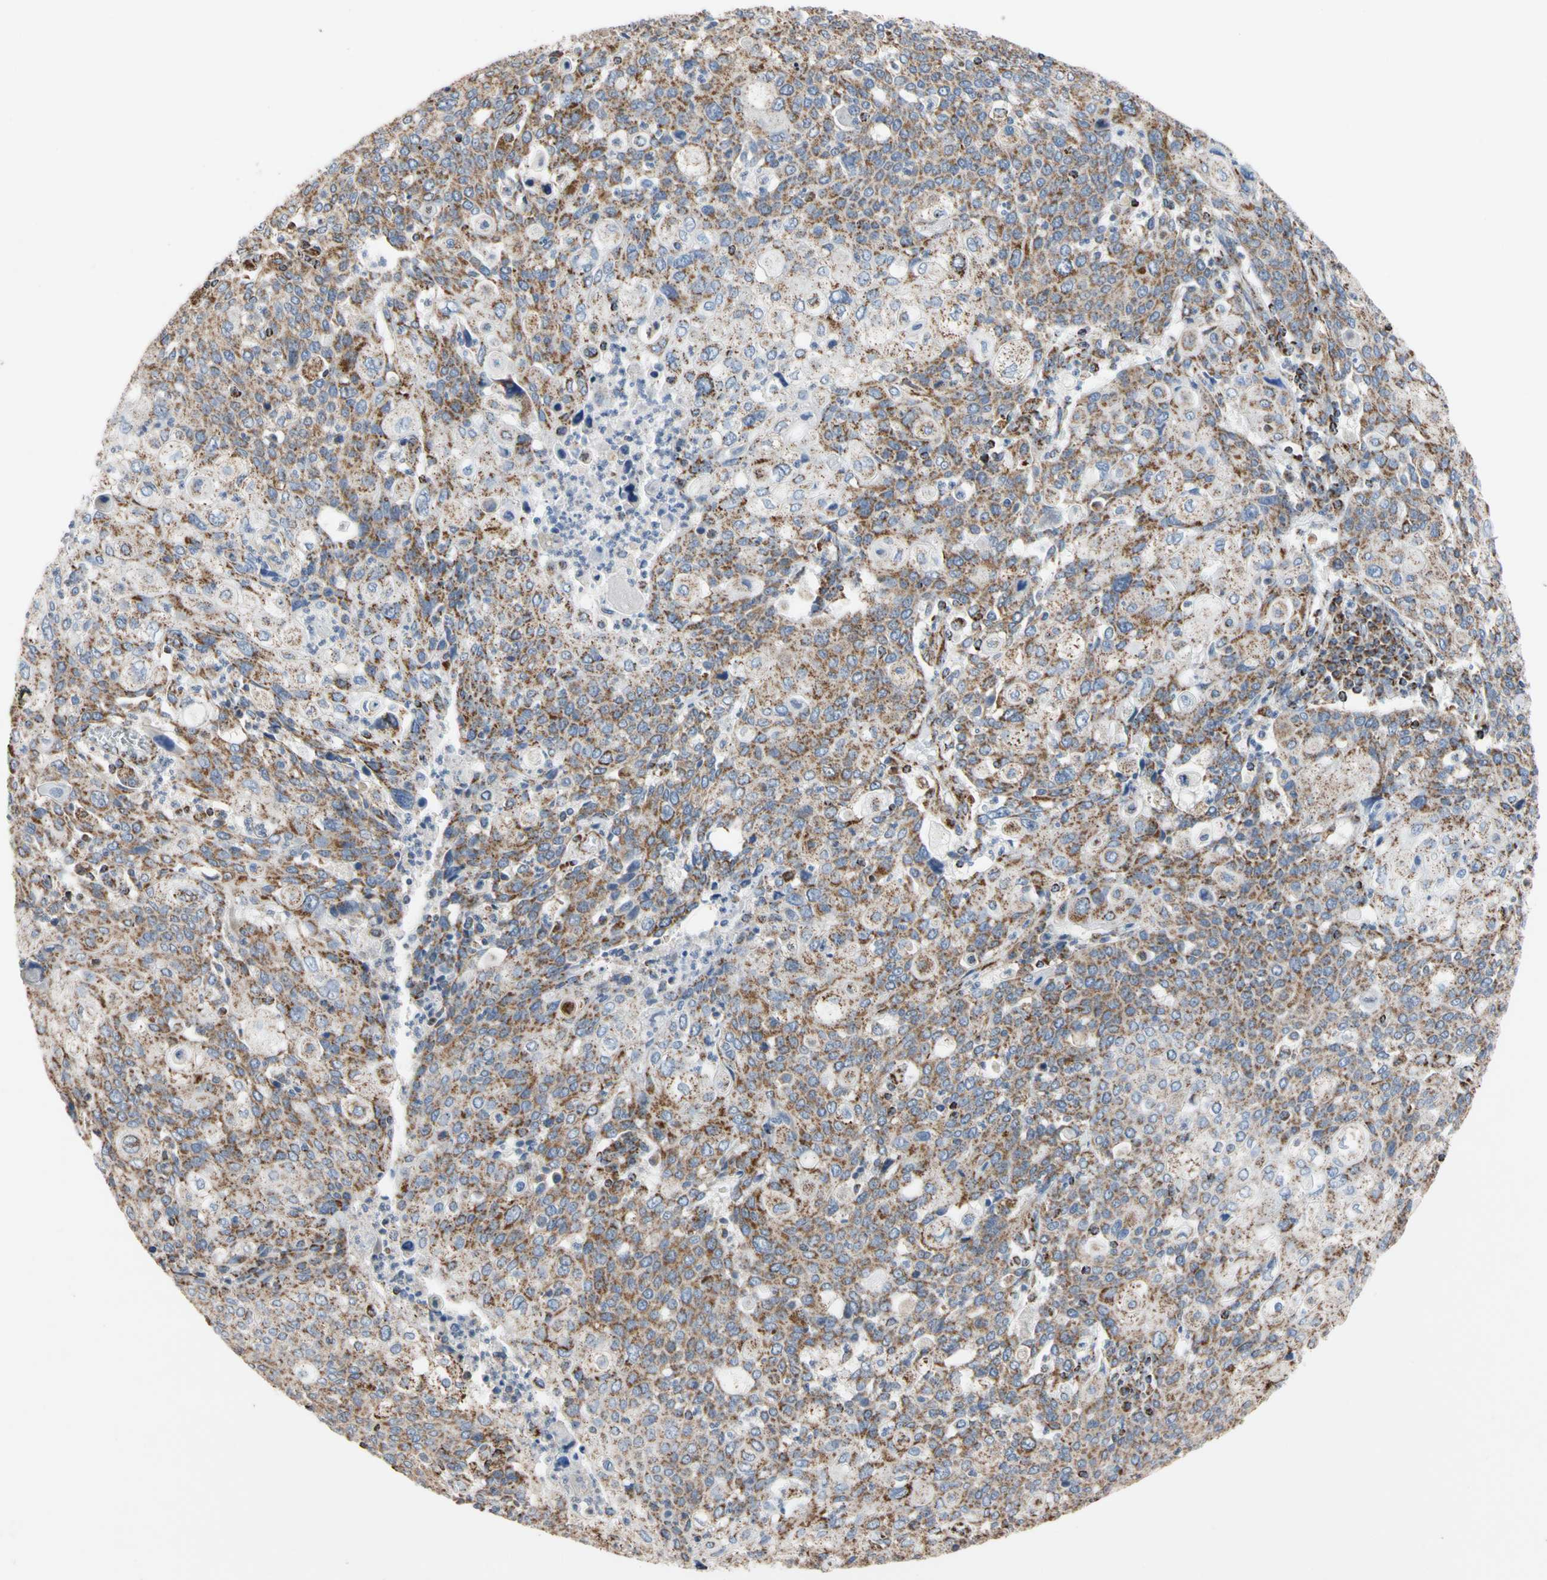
{"staining": {"intensity": "moderate", "quantity": ">75%", "location": "cytoplasmic/membranous"}, "tissue": "cervical cancer", "cell_type": "Tumor cells", "image_type": "cancer", "snomed": [{"axis": "morphology", "description": "Squamous cell carcinoma, NOS"}, {"axis": "topography", "description": "Cervix"}], "caption": "DAB immunohistochemical staining of human cervical squamous cell carcinoma shows moderate cytoplasmic/membranous protein positivity in approximately >75% of tumor cells. The staining was performed using DAB (3,3'-diaminobenzidine) to visualize the protein expression in brown, while the nuclei were stained in blue with hematoxylin (Magnification: 20x).", "gene": "FAM110B", "patient": {"sex": "female", "age": 40}}